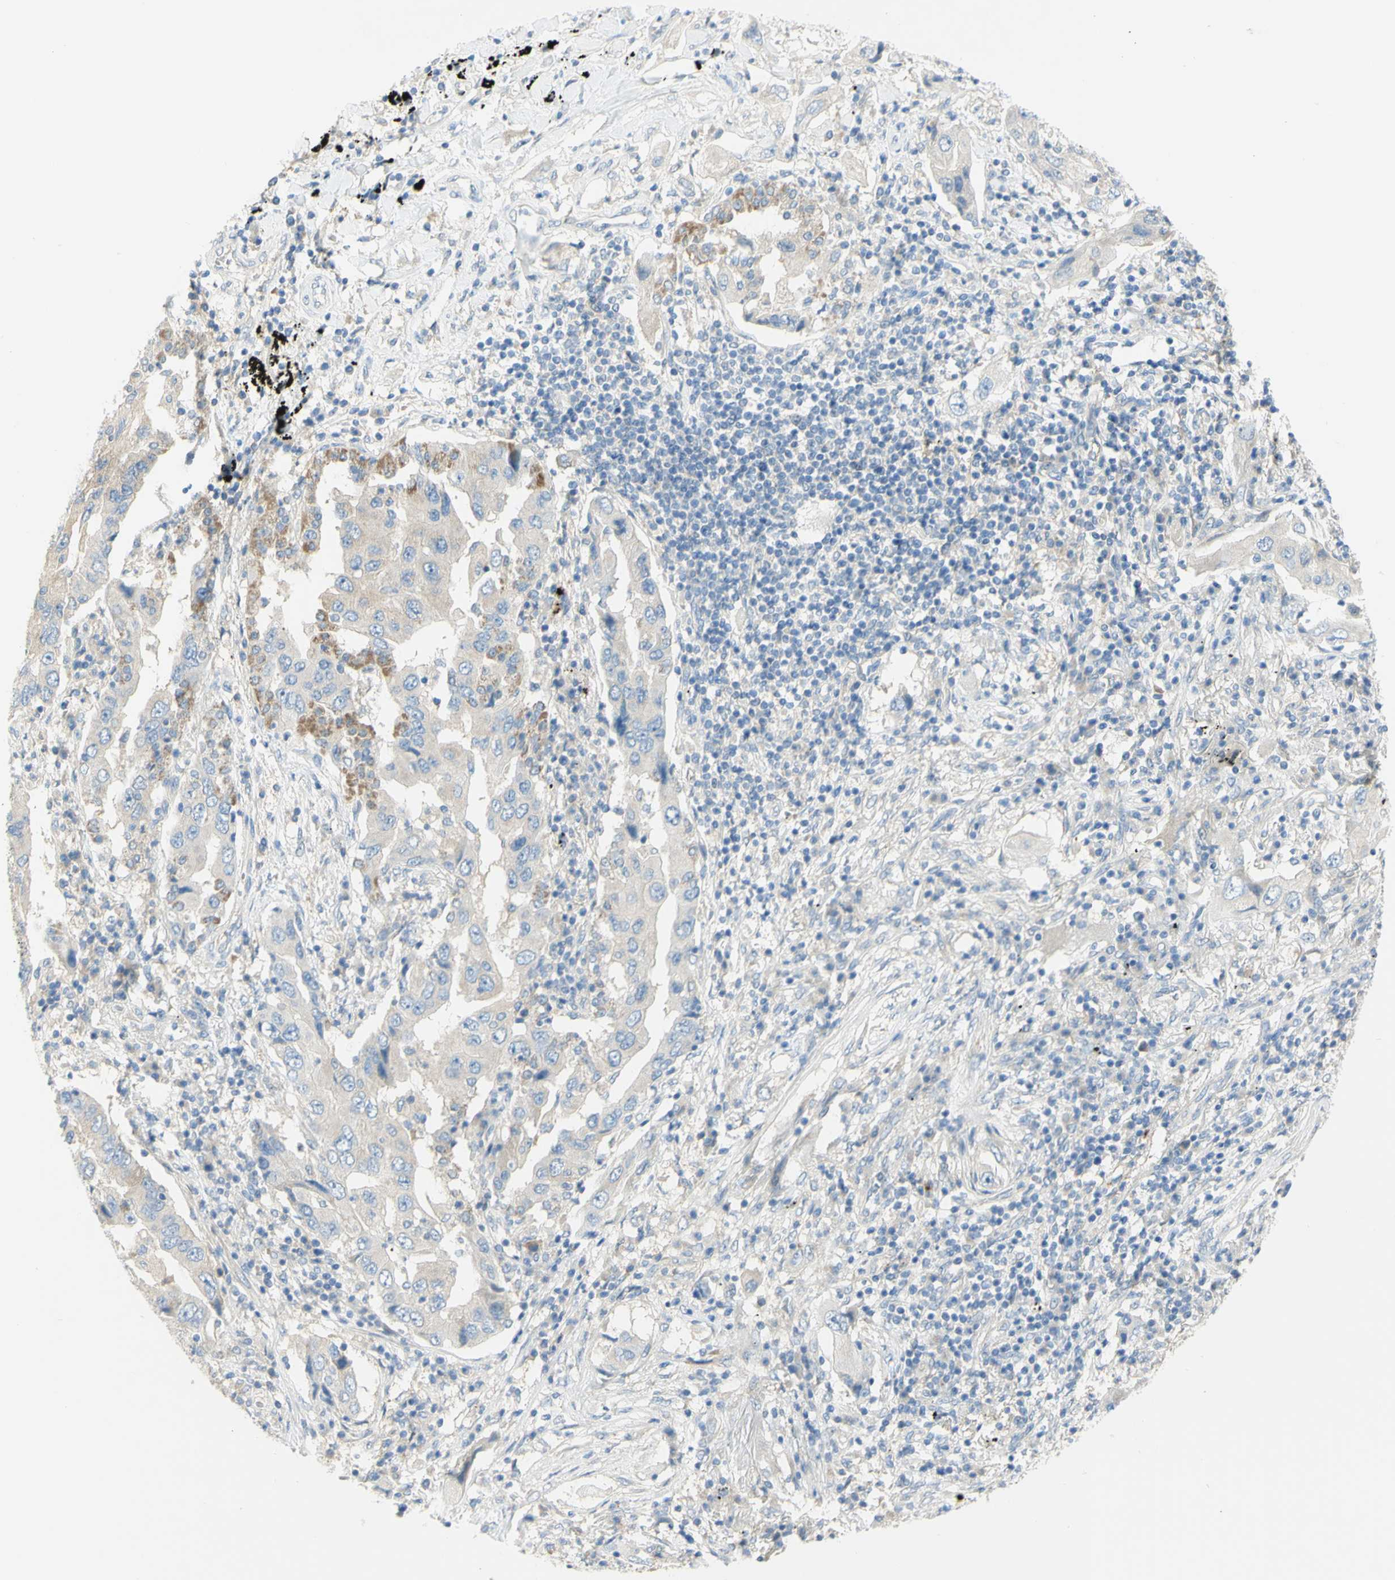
{"staining": {"intensity": "negative", "quantity": "none", "location": "none"}, "tissue": "lung cancer", "cell_type": "Tumor cells", "image_type": "cancer", "snomed": [{"axis": "morphology", "description": "Adenocarcinoma, NOS"}, {"axis": "topography", "description": "Lung"}], "caption": "Histopathology image shows no significant protein expression in tumor cells of adenocarcinoma (lung).", "gene": "GCNT3", "patient": {"sex": "female", "age": 65}}